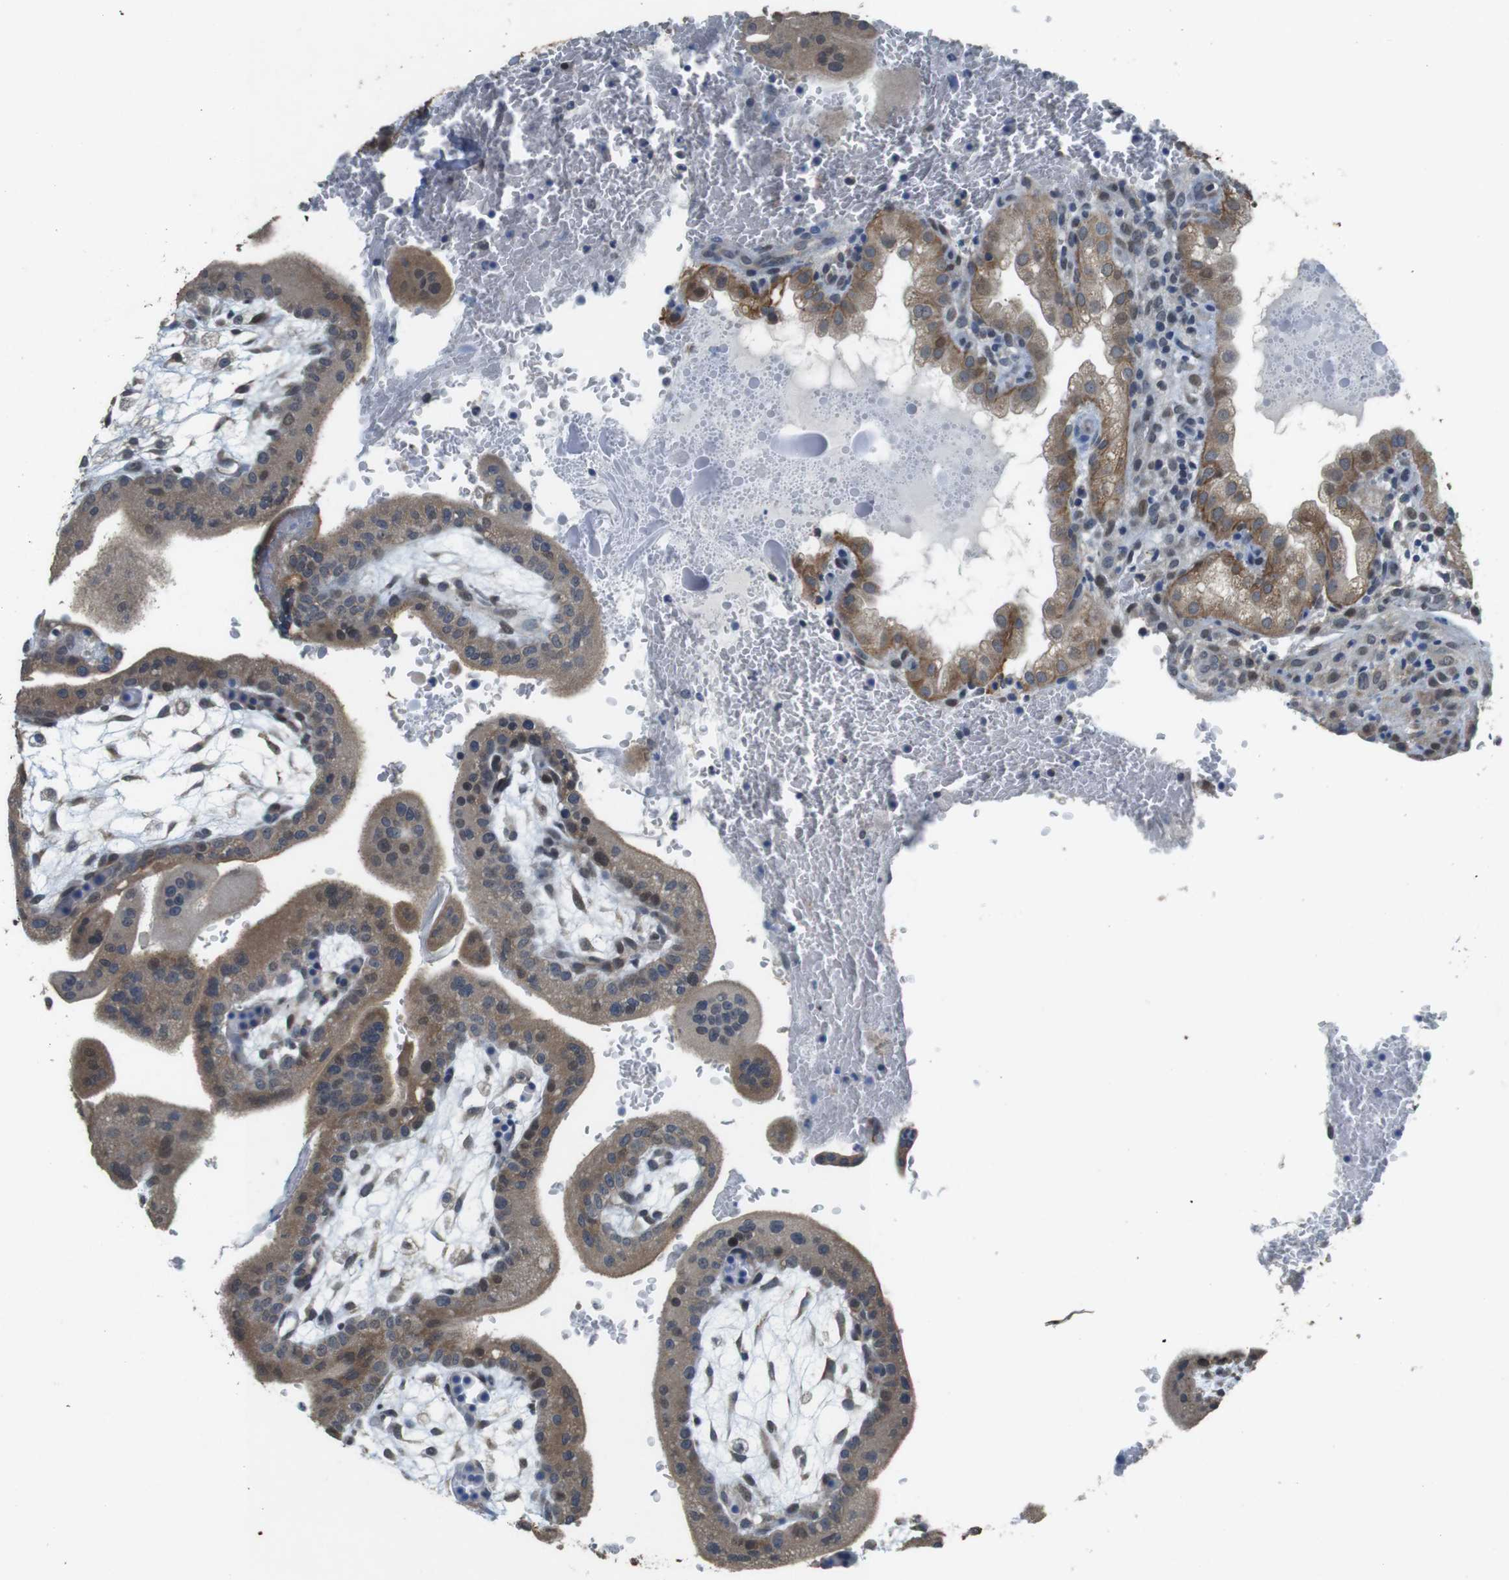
{"staining": {"intensity": "weak", "quantity": "25%-75%", "location": "cytoplasmic/membranous"}, "tissue": "placenta", "cell_type": "Decidual cells", "image_type": "normal", "snomed": [{"axis": "morphology", "description": "Normal tissue, NOS"}, {"axis": "topography", "description": "Placenta"}], "caption": "A brown stain highlights weak cytoplasmic/membranous expression of a protein in decidual cells of unremarkable placenta. (Brightfield microscopy of DAB IHC at high magnification).", "gene": "CLDN7", "patient": {"sex": "female", "age": 35}}